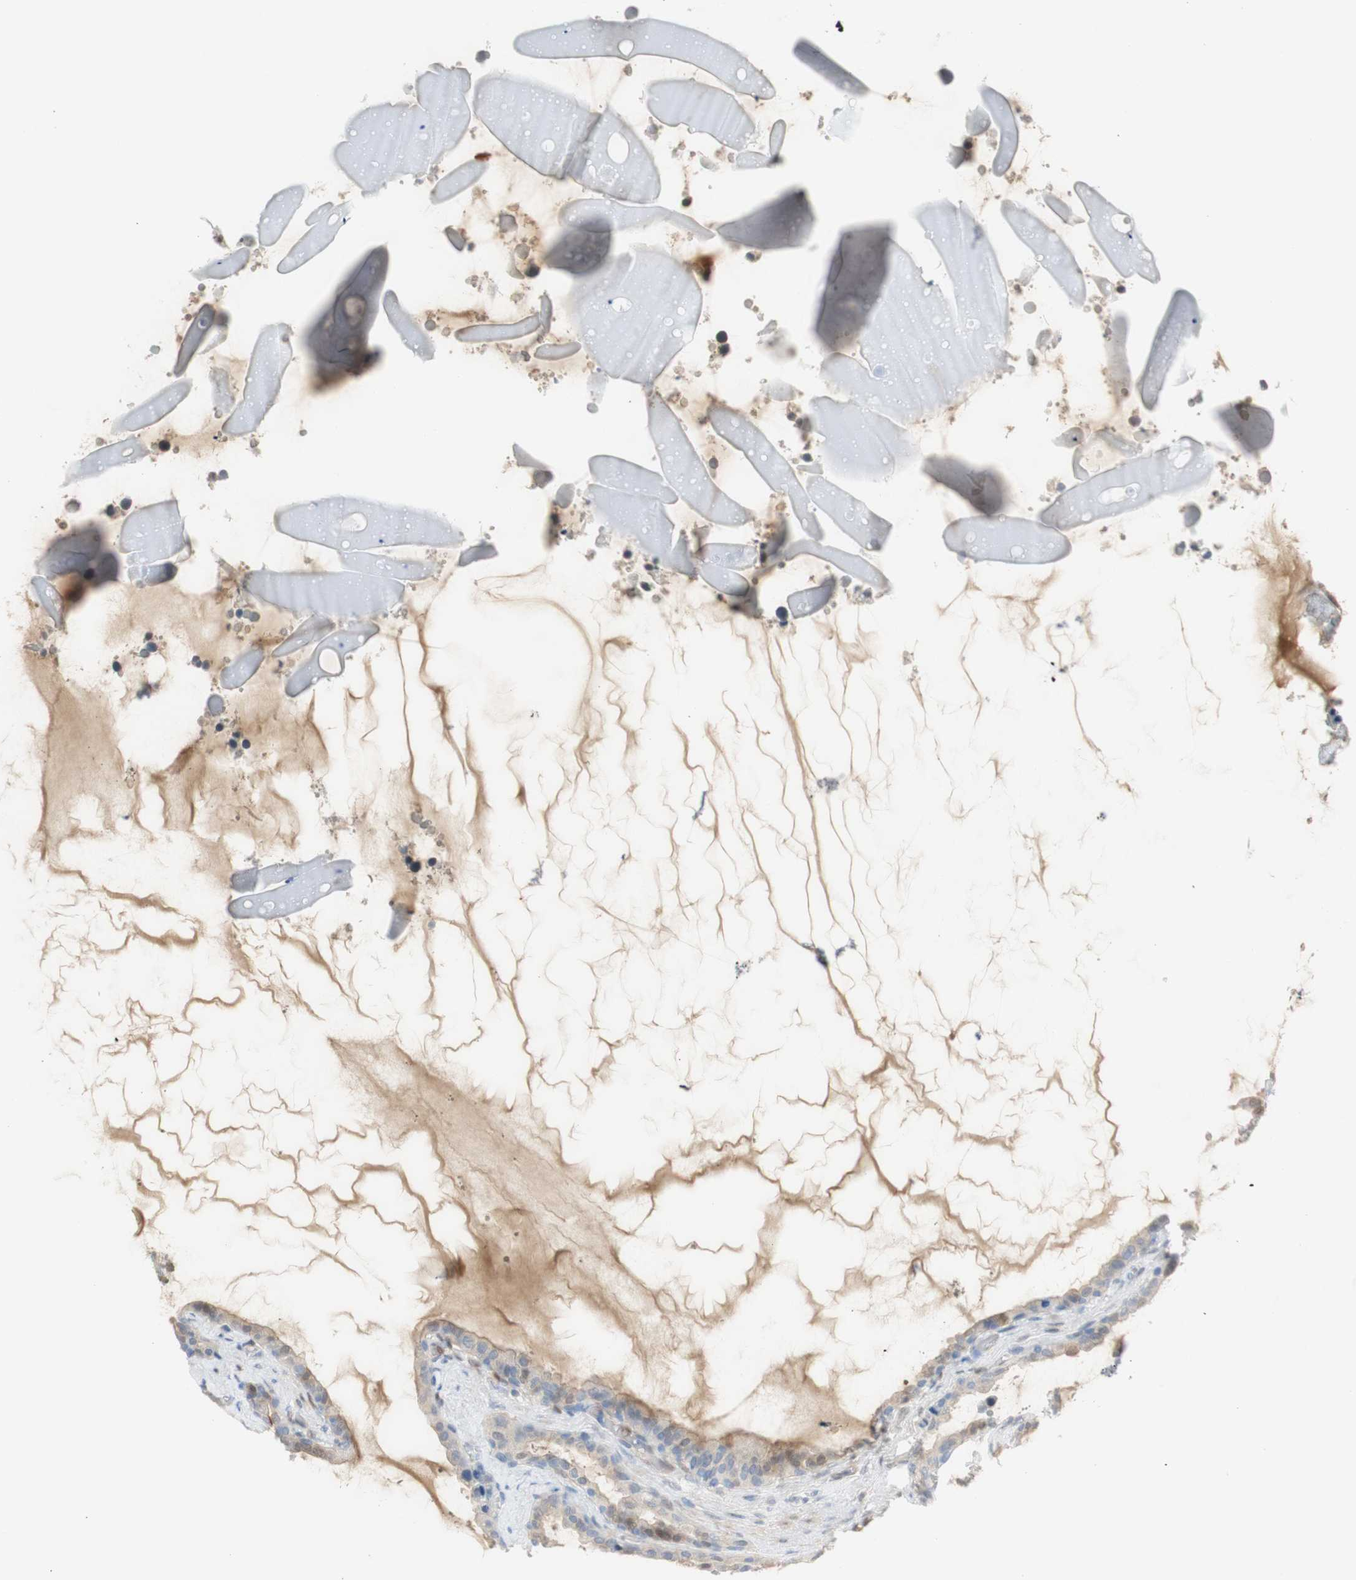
{"staining": {"intensity": "weak", "quantity": ">75%", "location": "cytoplasmic/membranous"}, "tissue": "seminal vesicle", "cell_type": "Glandular cells", "image_type": "normal", "snomed": [{"axis": "morphology", "description": "Normal tissue, NOS"}, {"axis": "topography", "description": "Seminal veicle"}], "caption": "Immunohistochemistry image of benign human seminal vesicle stained for a protein (brown), which displays low levels of weak cytoplasmic/membranous expression in about >75% of glandular cells.", "gene": "SELENBP1", "patient": {"sex": "male", "age": 46}}